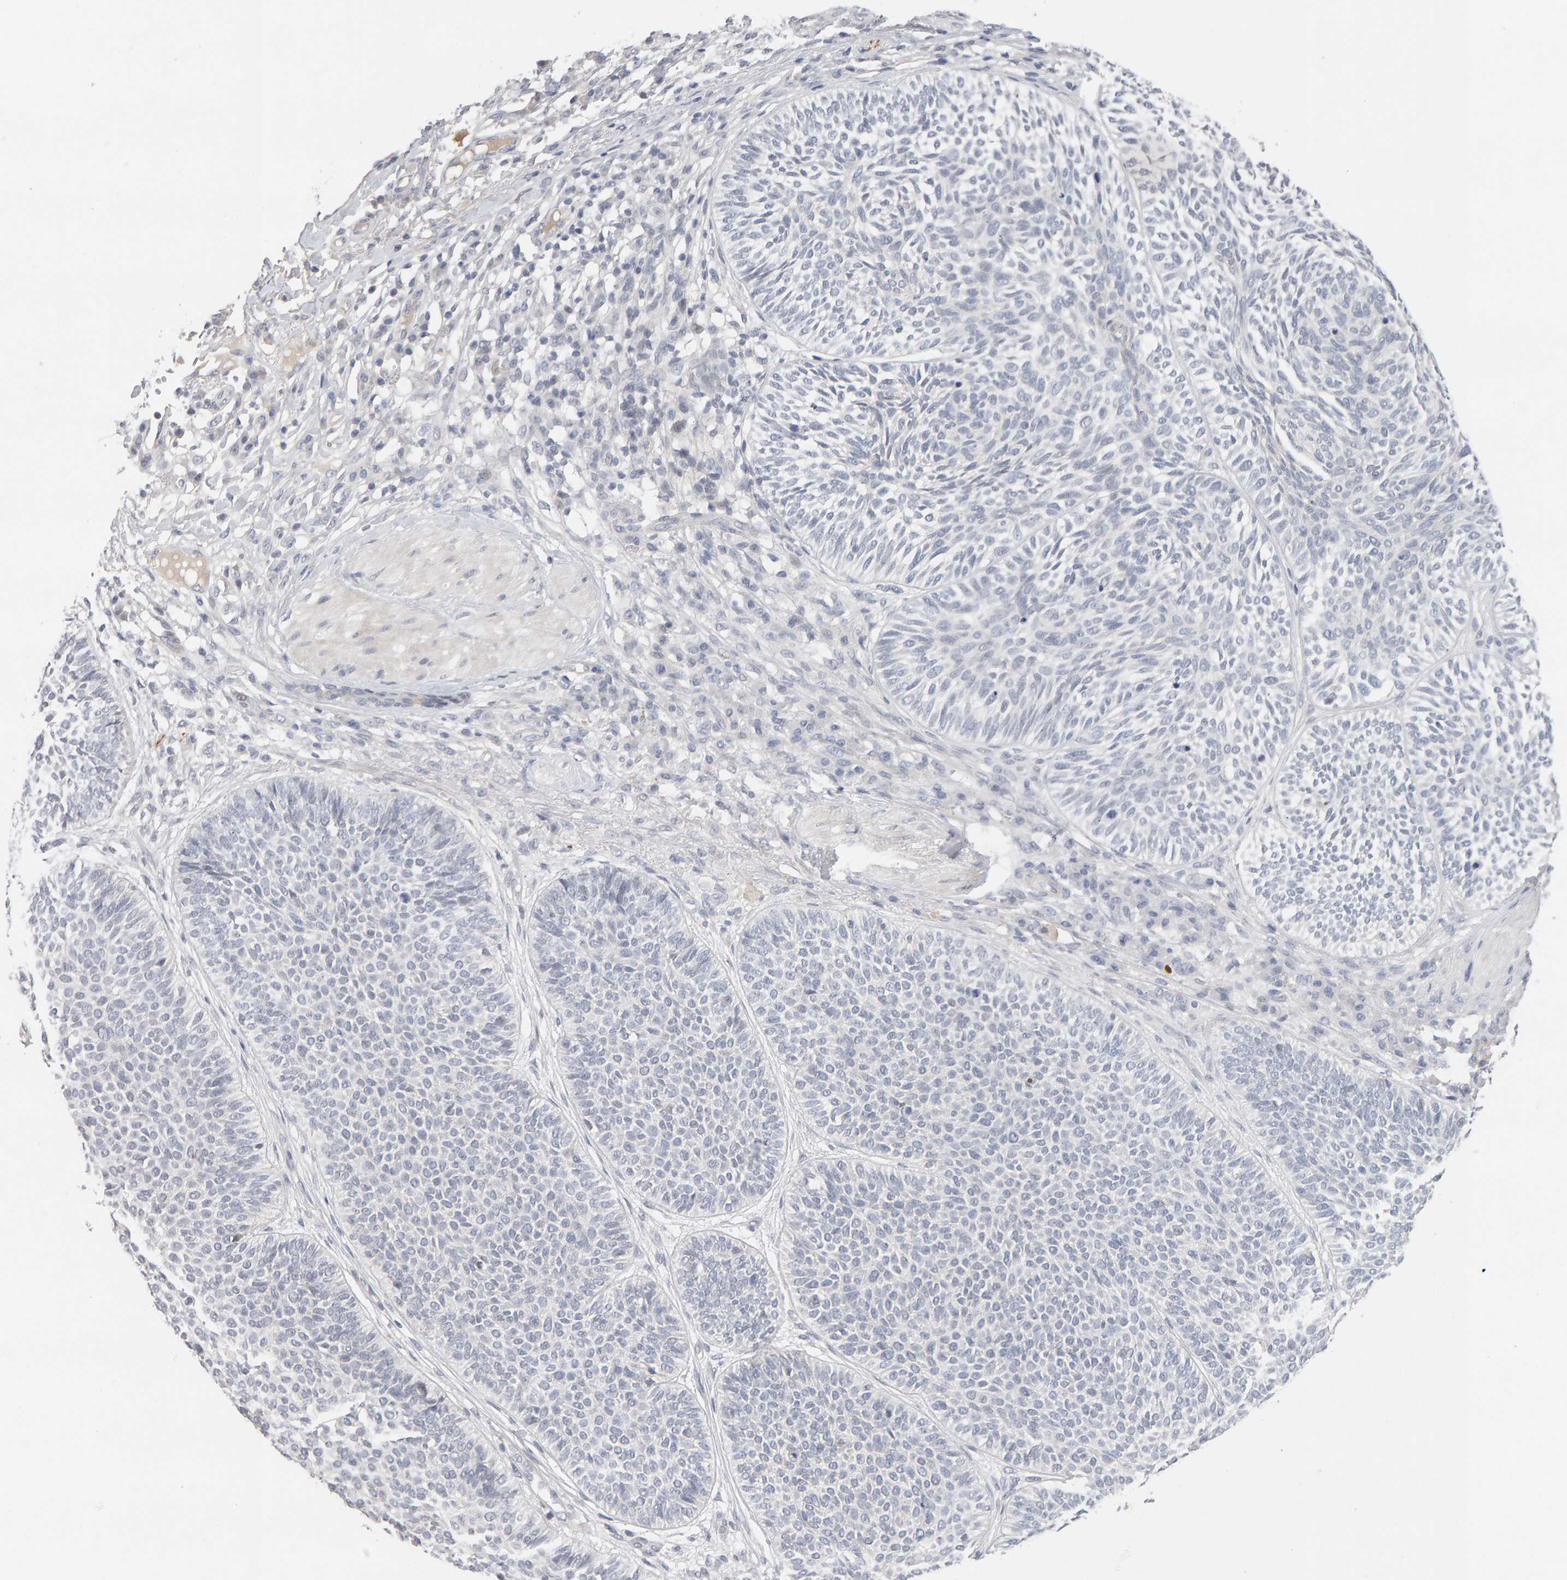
{"staining": {"intensity": "negative", "quantity": "none", "location": "none"}, "tissue": "skin cancer", "cell_type": "Tumor cells", "image_type": "cancer", "snomed": [{"axis": "morphology", "description": "Normal tissue, NOS"}, {"axis": "morphology", "description": "Basal cell carcinoma"}, {"axis": "topography", "description": "Skin"}], "caption": "Tumor cells are negative for protein expression in human basal cell carcinoma (skin).", "gene": "HNF4A", "patient": {"sex": "male", "age": 52}}